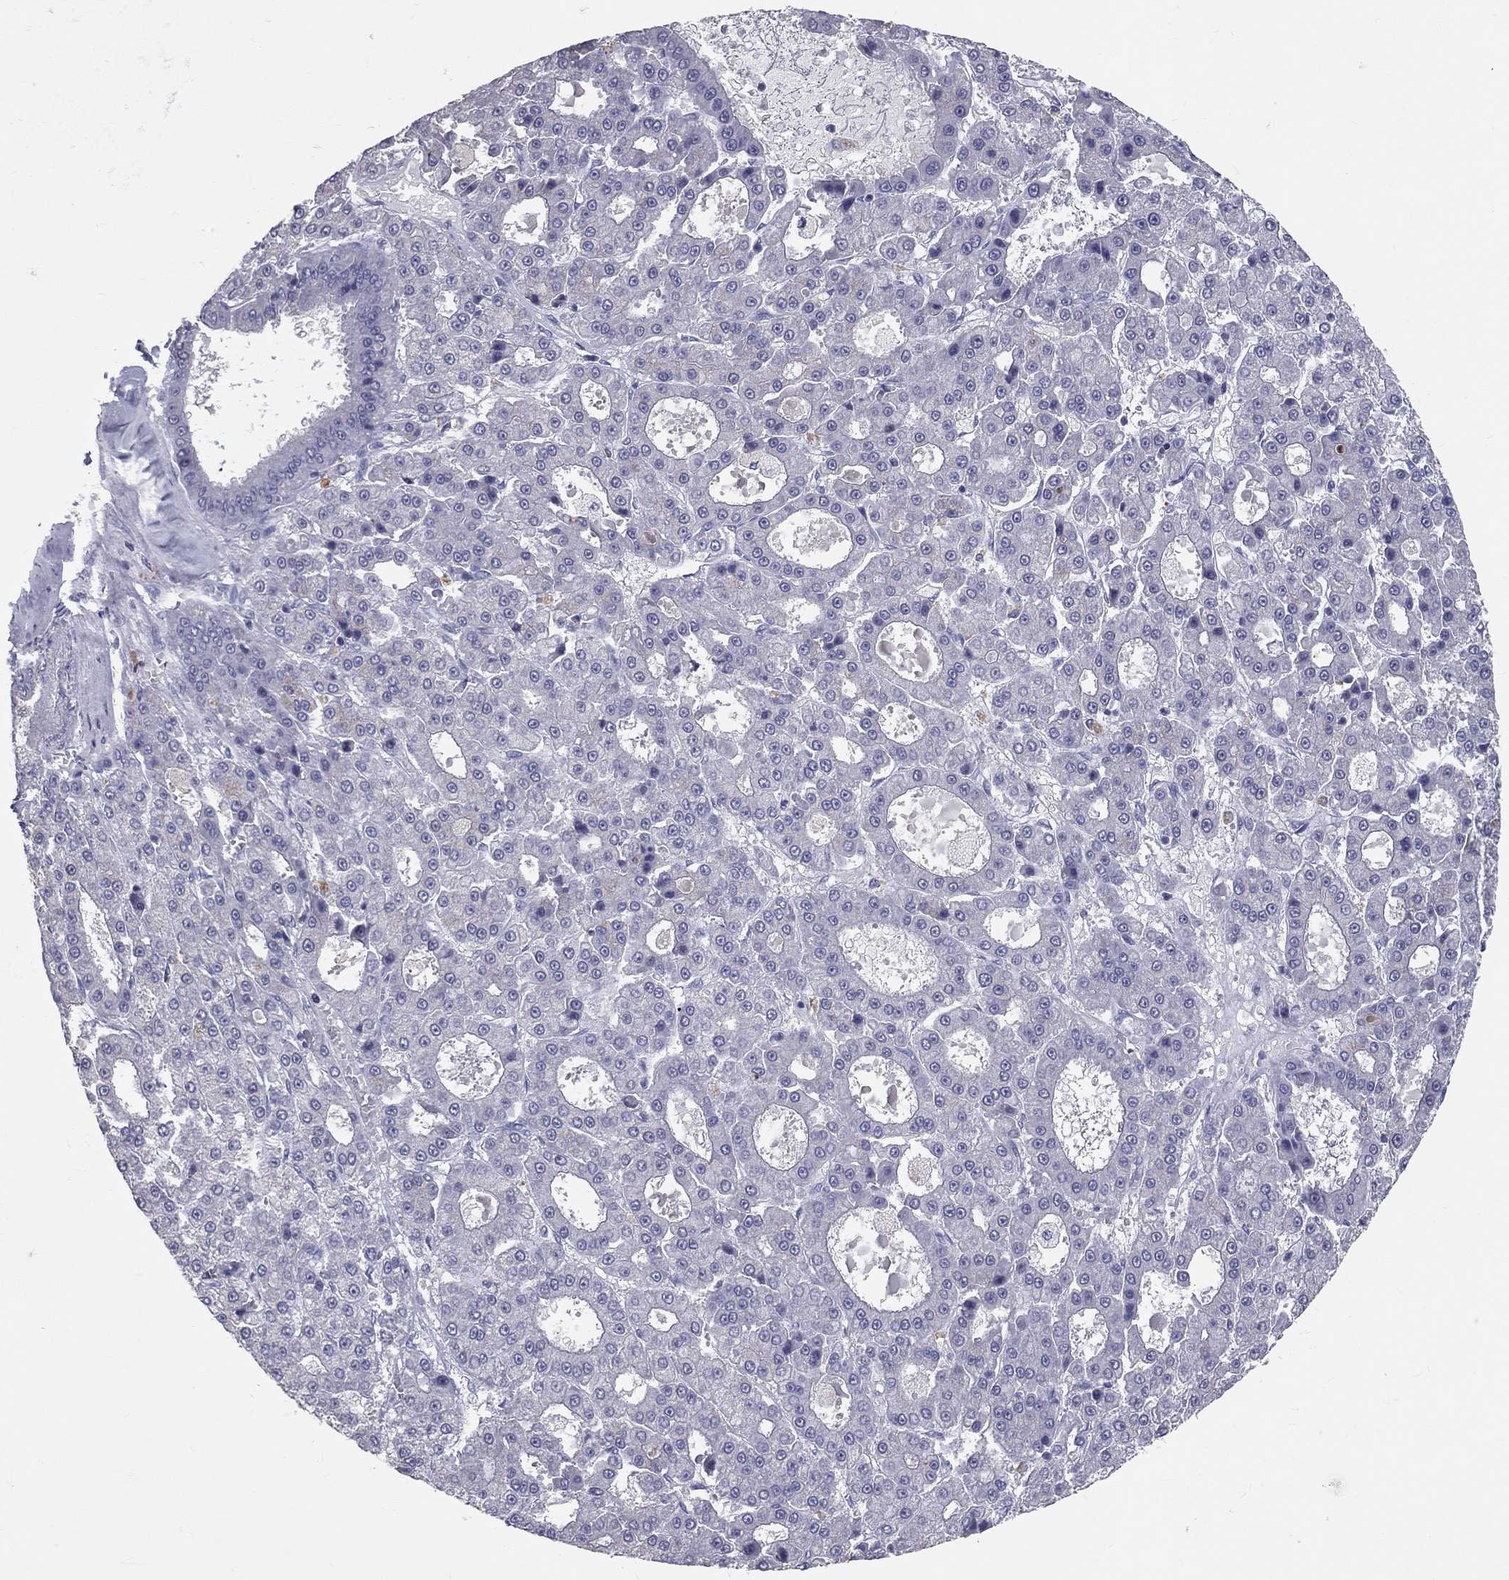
{"staining": {"intensity": "negative", "quantity": "none", "location": "none"}, "tissue": "liver cancer", "cell_type": "Tumor cells", "image_type": "cancer", "snomed": [{"axis": "morphology", "description": "Carcinoma, Hepatocellular, NOS"}, {"axis": "topography", "description": "Liver"}], "caption": "Tumor cells show no significant positivity in liver cancer (hepatocellular carcinoma). The staining is performed using DAB brown chromogen with nuclei counter-stained in using hematoxylin.", "gene": "TFPI2", "patient": {"sex": "male", "age": 70}}